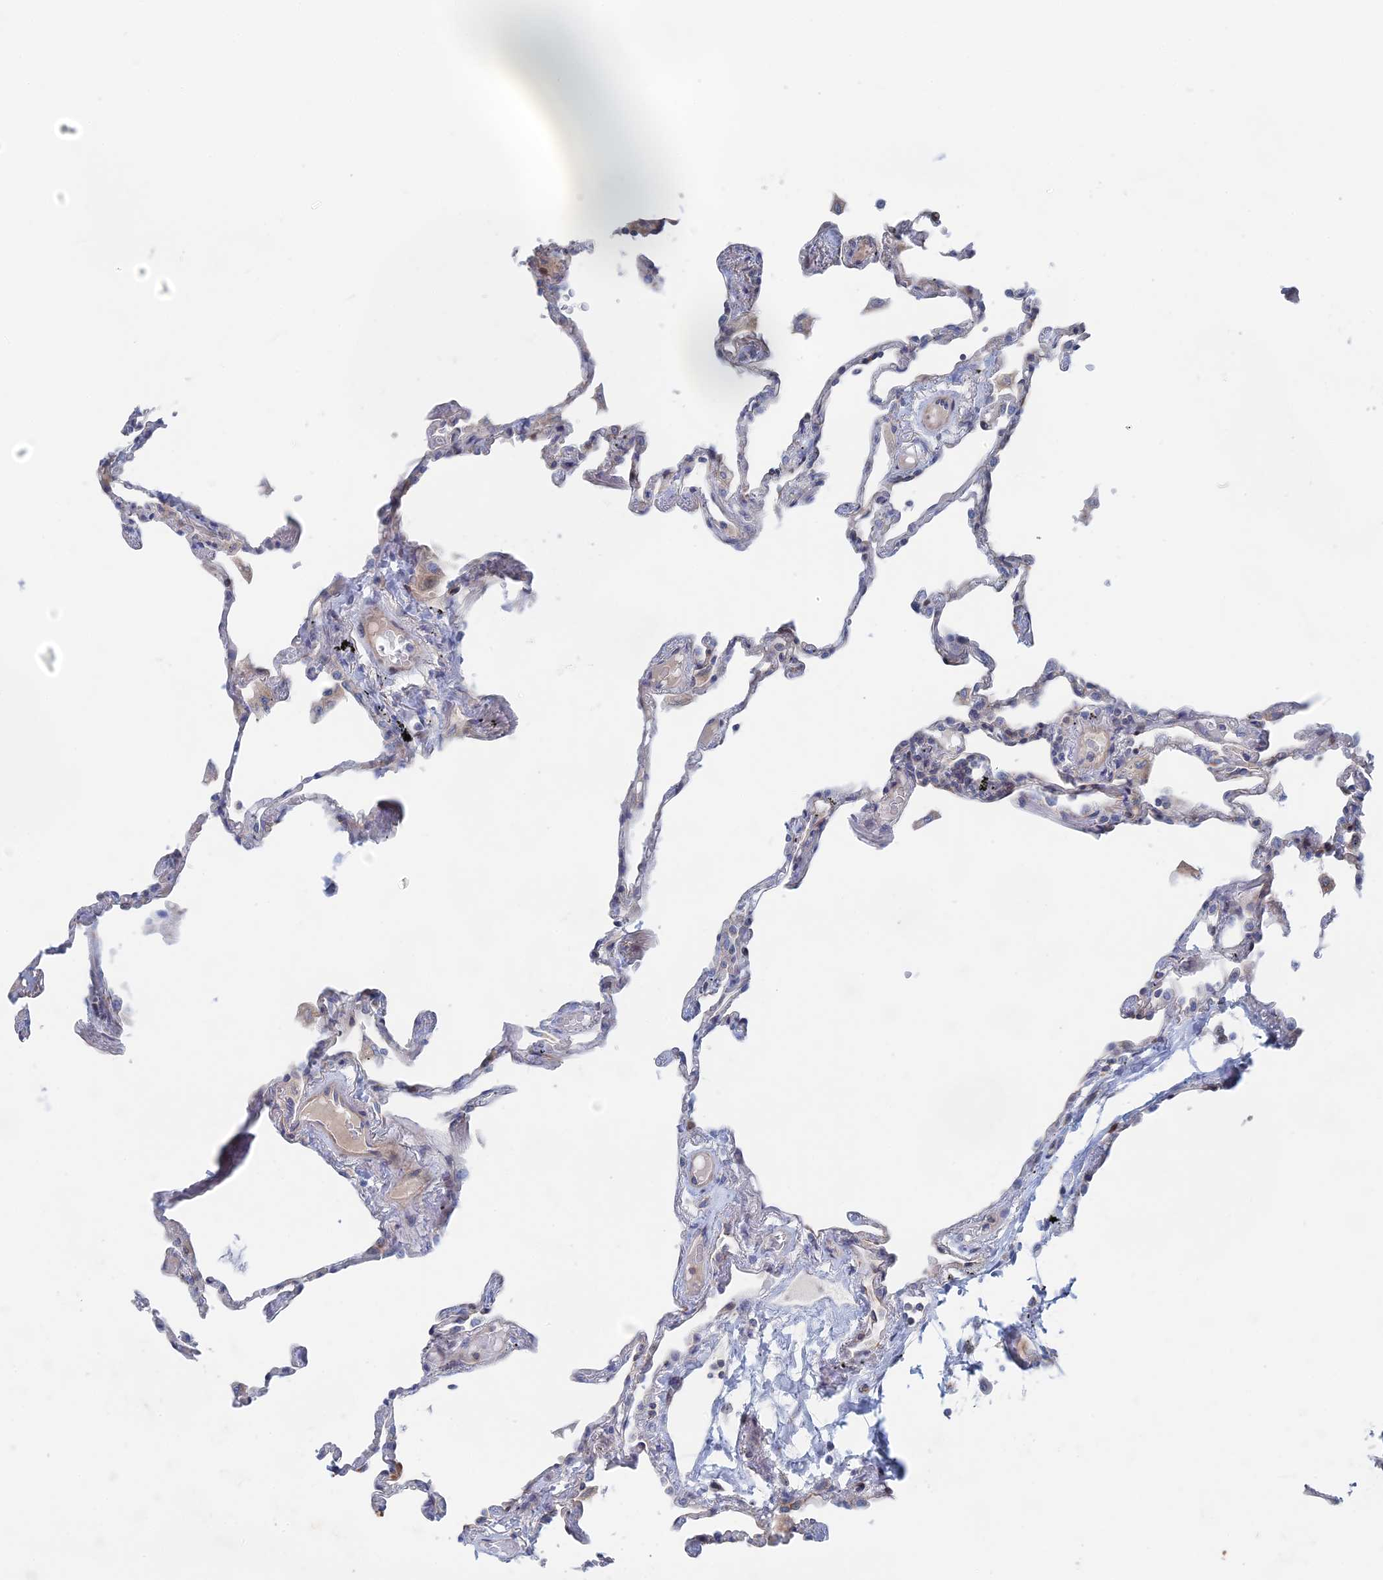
{"staining": {"intensity": "weak", "quantity": "<25%", "location": "cytoplasmic/membranous"}, "tissue": "lung", "cell_type": "Alveolar cells", "image_type": "normal", "snomed": [{"axis": "morphology", "description": "Normal tissue, NOS"}, {"axis": "topography", "description": "Lung"}], "caption": "The histopathology image shows no staining of alveolar cells in normal lung.", "gene": "IL7", "patient": {"sex": "female", "age": 67}}